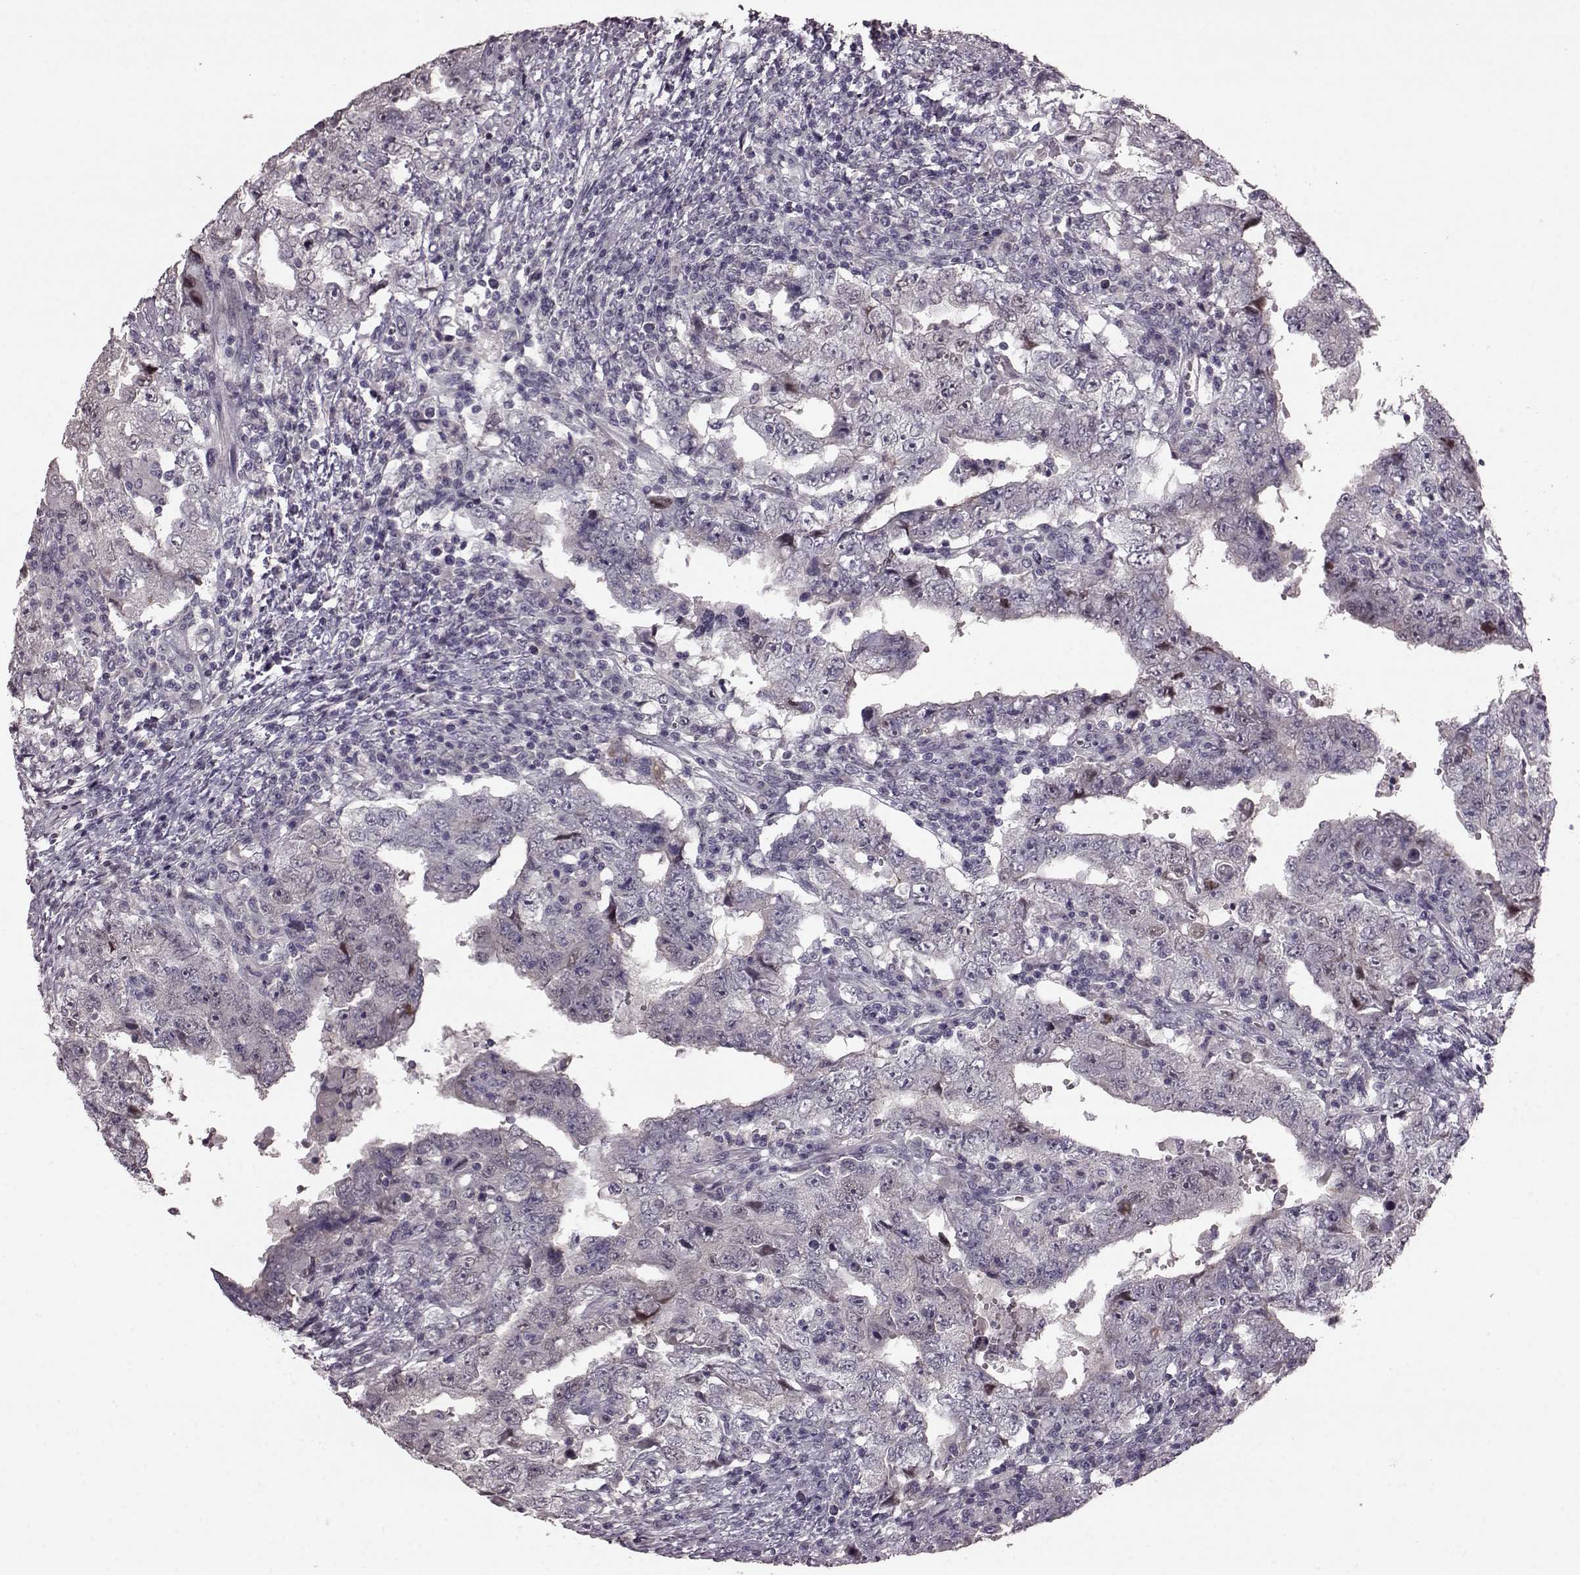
{"staining": {"intensity": "negative", "quantity": "none", "location": "none"}, "tissue": "testis cancer", "cell_type": "Tumor cells", "image_type": "cancer", "snomed": [{"axis": "morphology", "description": "Carcinoma, Embryonal, NOS"}, {"axis": "topography", "description": "Testis"}], "caption": "Immunohistochemistry (IHC) micrograph of testis cancer stained for a protein (brown), which exhibits no staining in tumor cells. (DAB (3,3'-diaminobenzidine) IHC with hematoxylin counter stain).", "gene": "SLC52A3", "patient": {"sex": "male", "age": 26}}